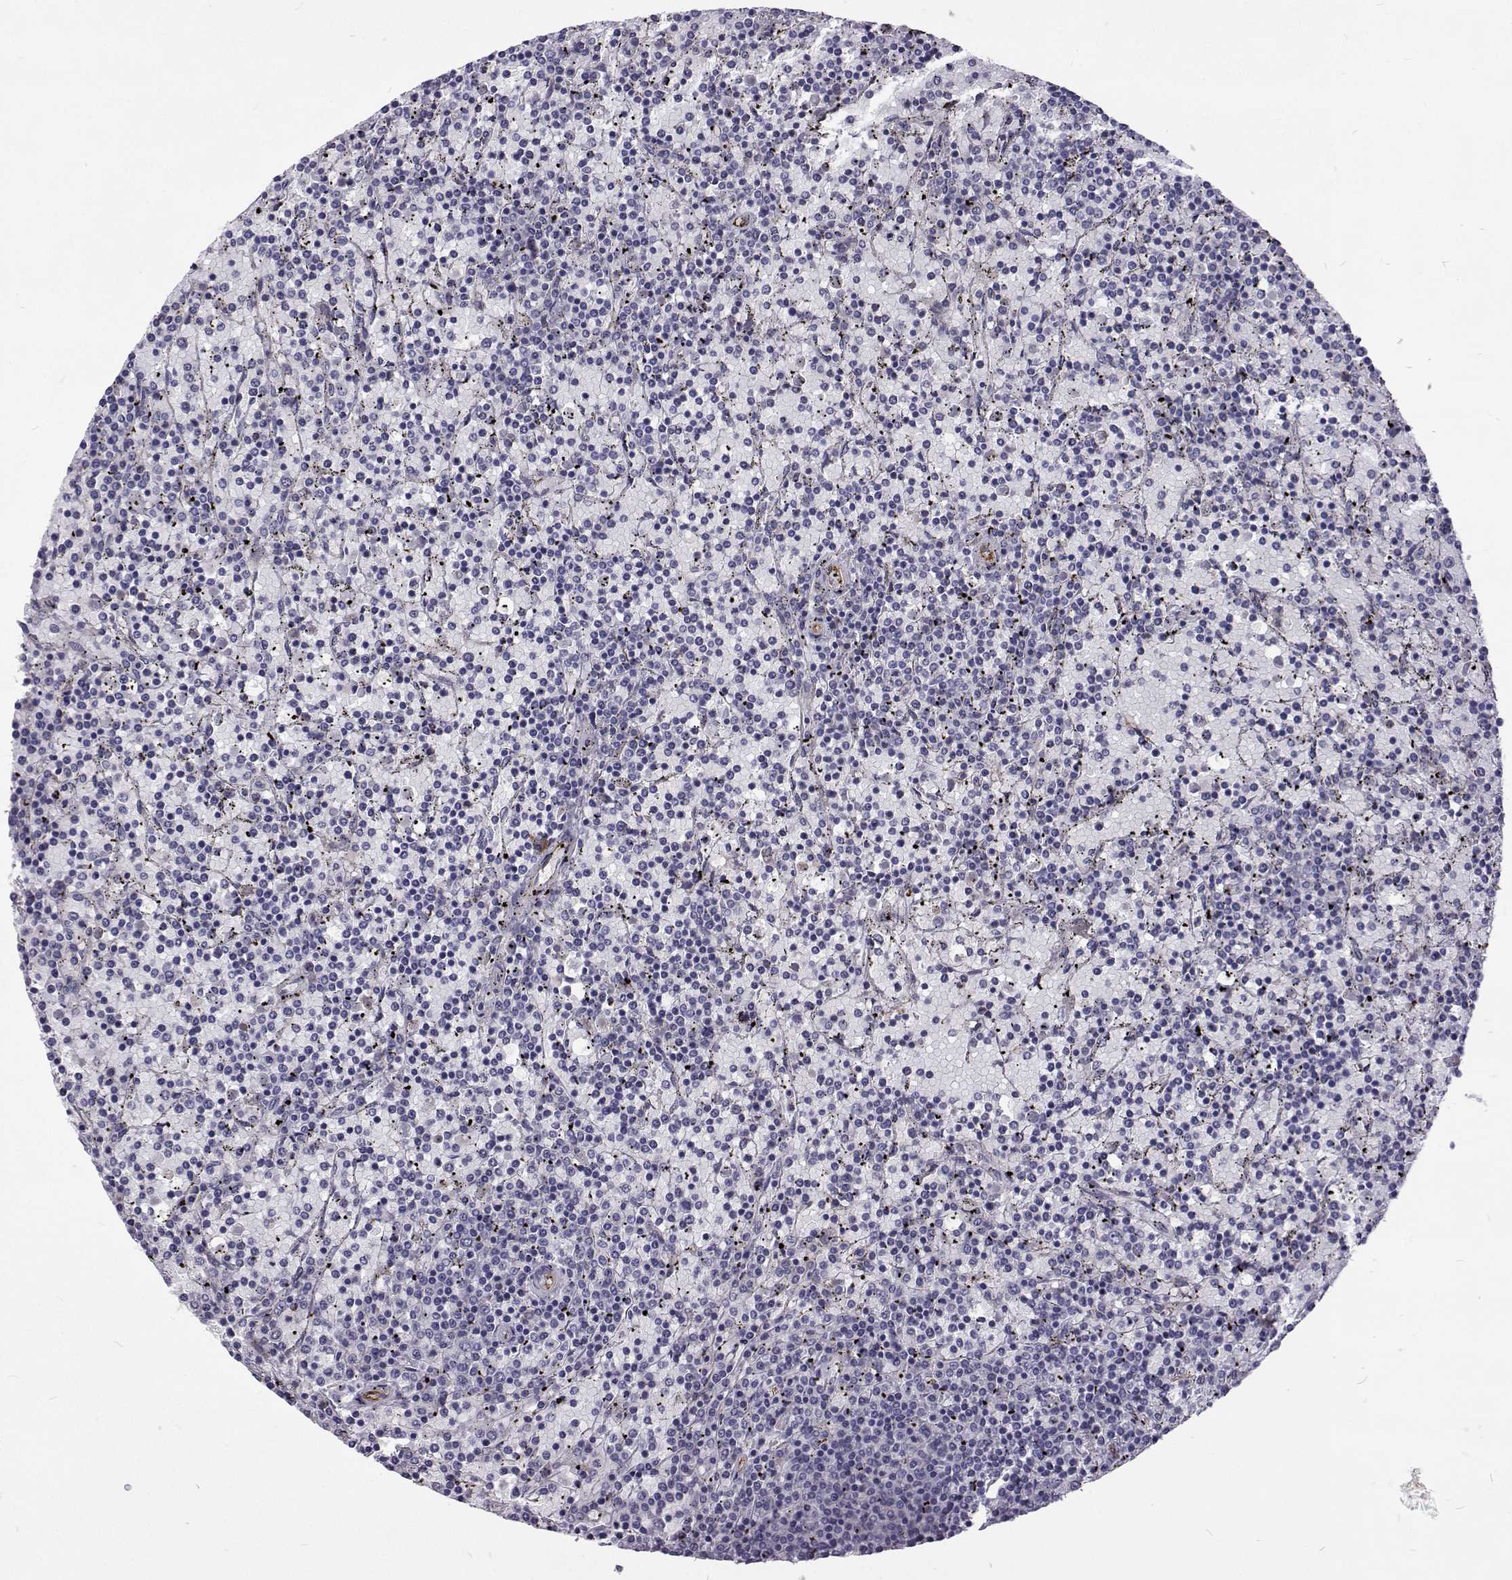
{"staining": {"intensity": "negative", "quantity": "none", "location": "none"}, "tissue": "lymphoma", "cell_type": "Tumor cells", "image_type": "cancer", "snomed": [{"axis": "morphology", "description": "Malignant lymphoma, non-Hodgkin's type, Low grade"}, {"axis": "topography", "description": "Spleen"}], "caption": "High power microscopy histopathology image of an IHC image of malignant lymphoma, non-Hodgkin's type (low-grade), revealing no significant positivity in tumor cells.", "gene": "NPR3", "patient": {"sex": "female", "age": 77}}